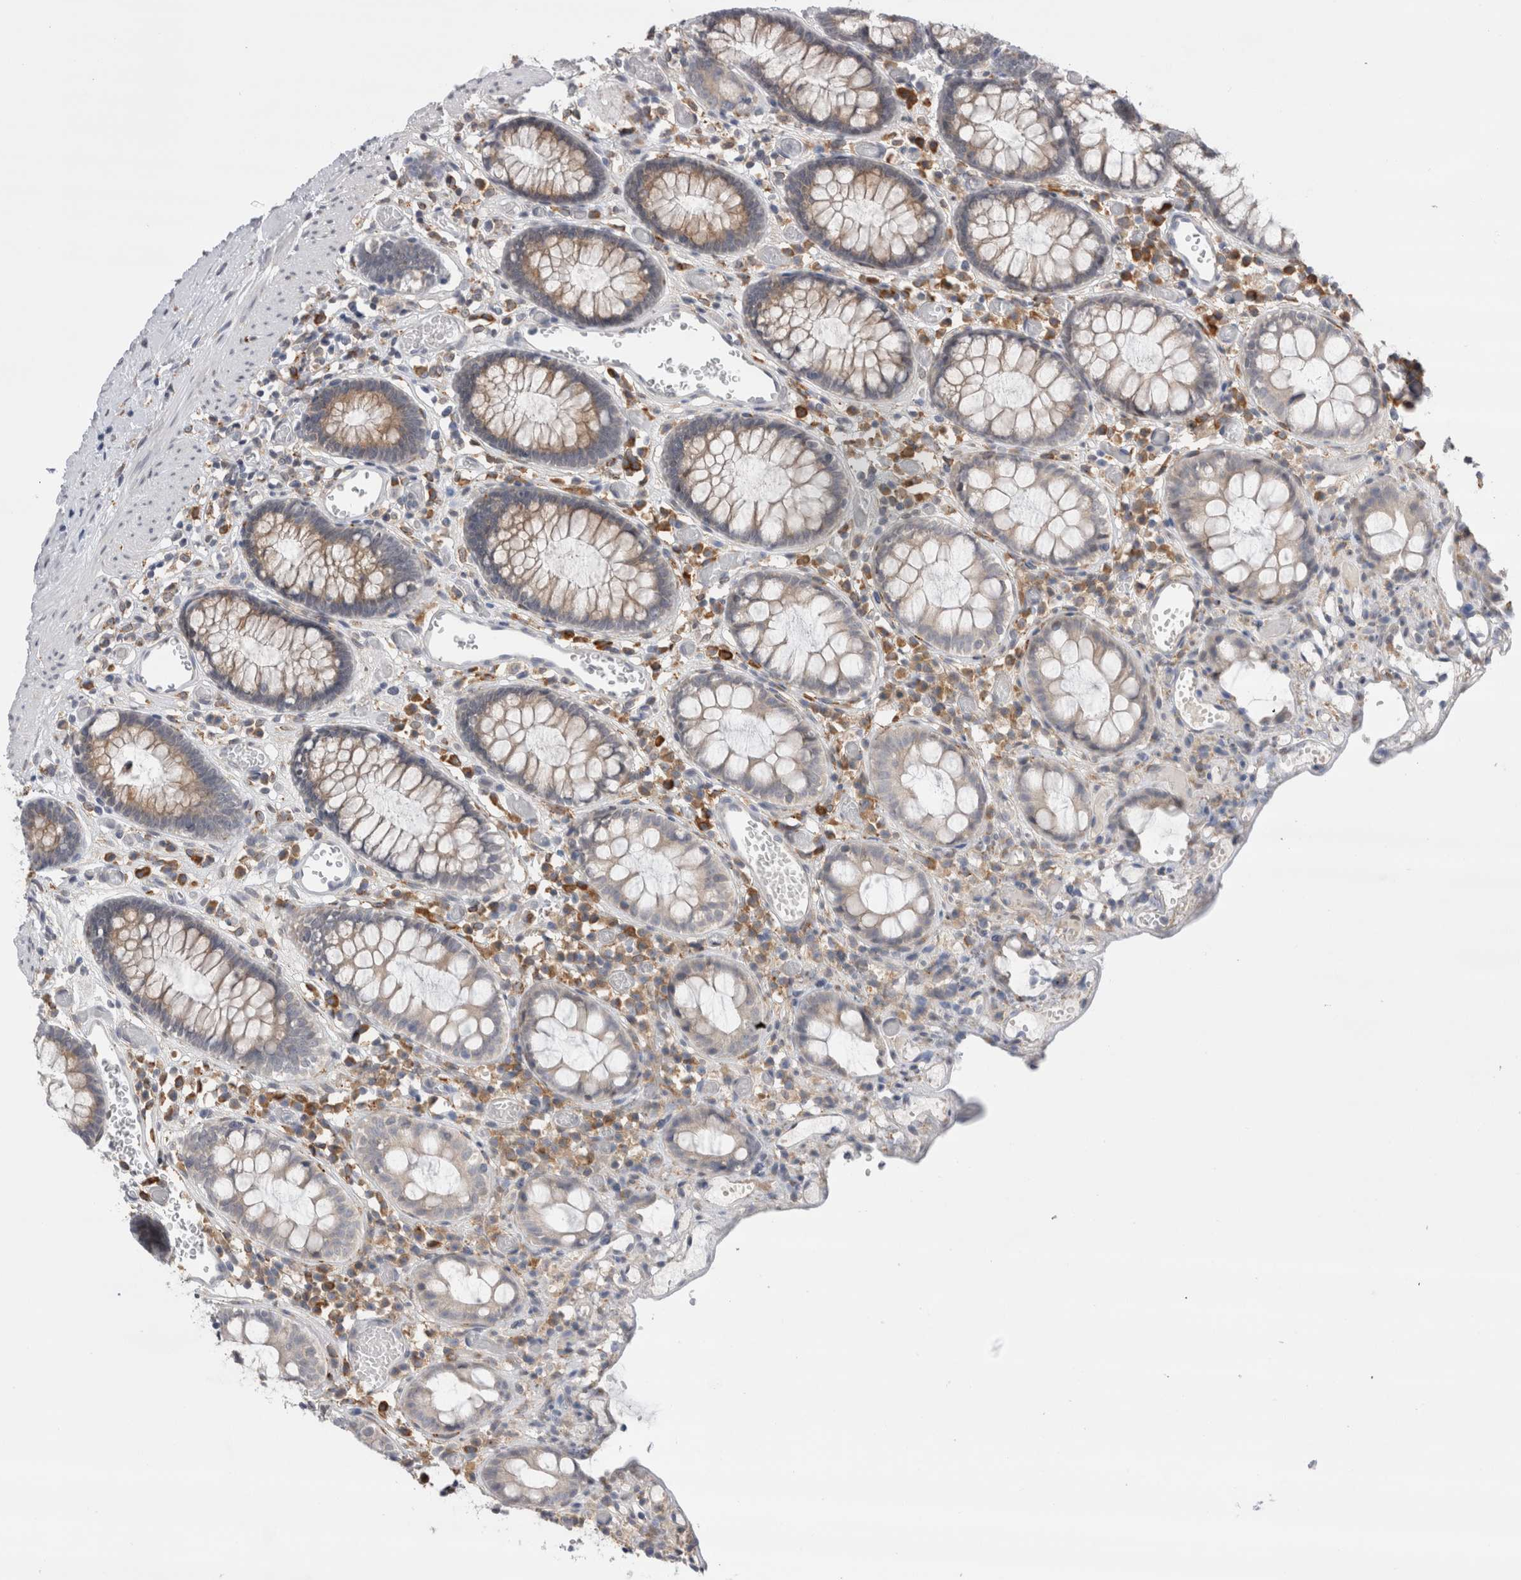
{"staining": {"intensity": "negative", "quantity": "none", "location": "none"}, "tissue": "colon", "cell_type": "Endothelial cells", "image_type": "normal", "snomed": [{"axis": "morphology", "description": "Normal tissue, NOS"}, {"axis": "topography", "description": "Colon"}], "caption": "Immunohistochemistry (IHC) of unremarkable colon shows no positivity in endothelial cells.", "gene": "VCPIP1", "patient": {"sex": "male", "age": 14}}